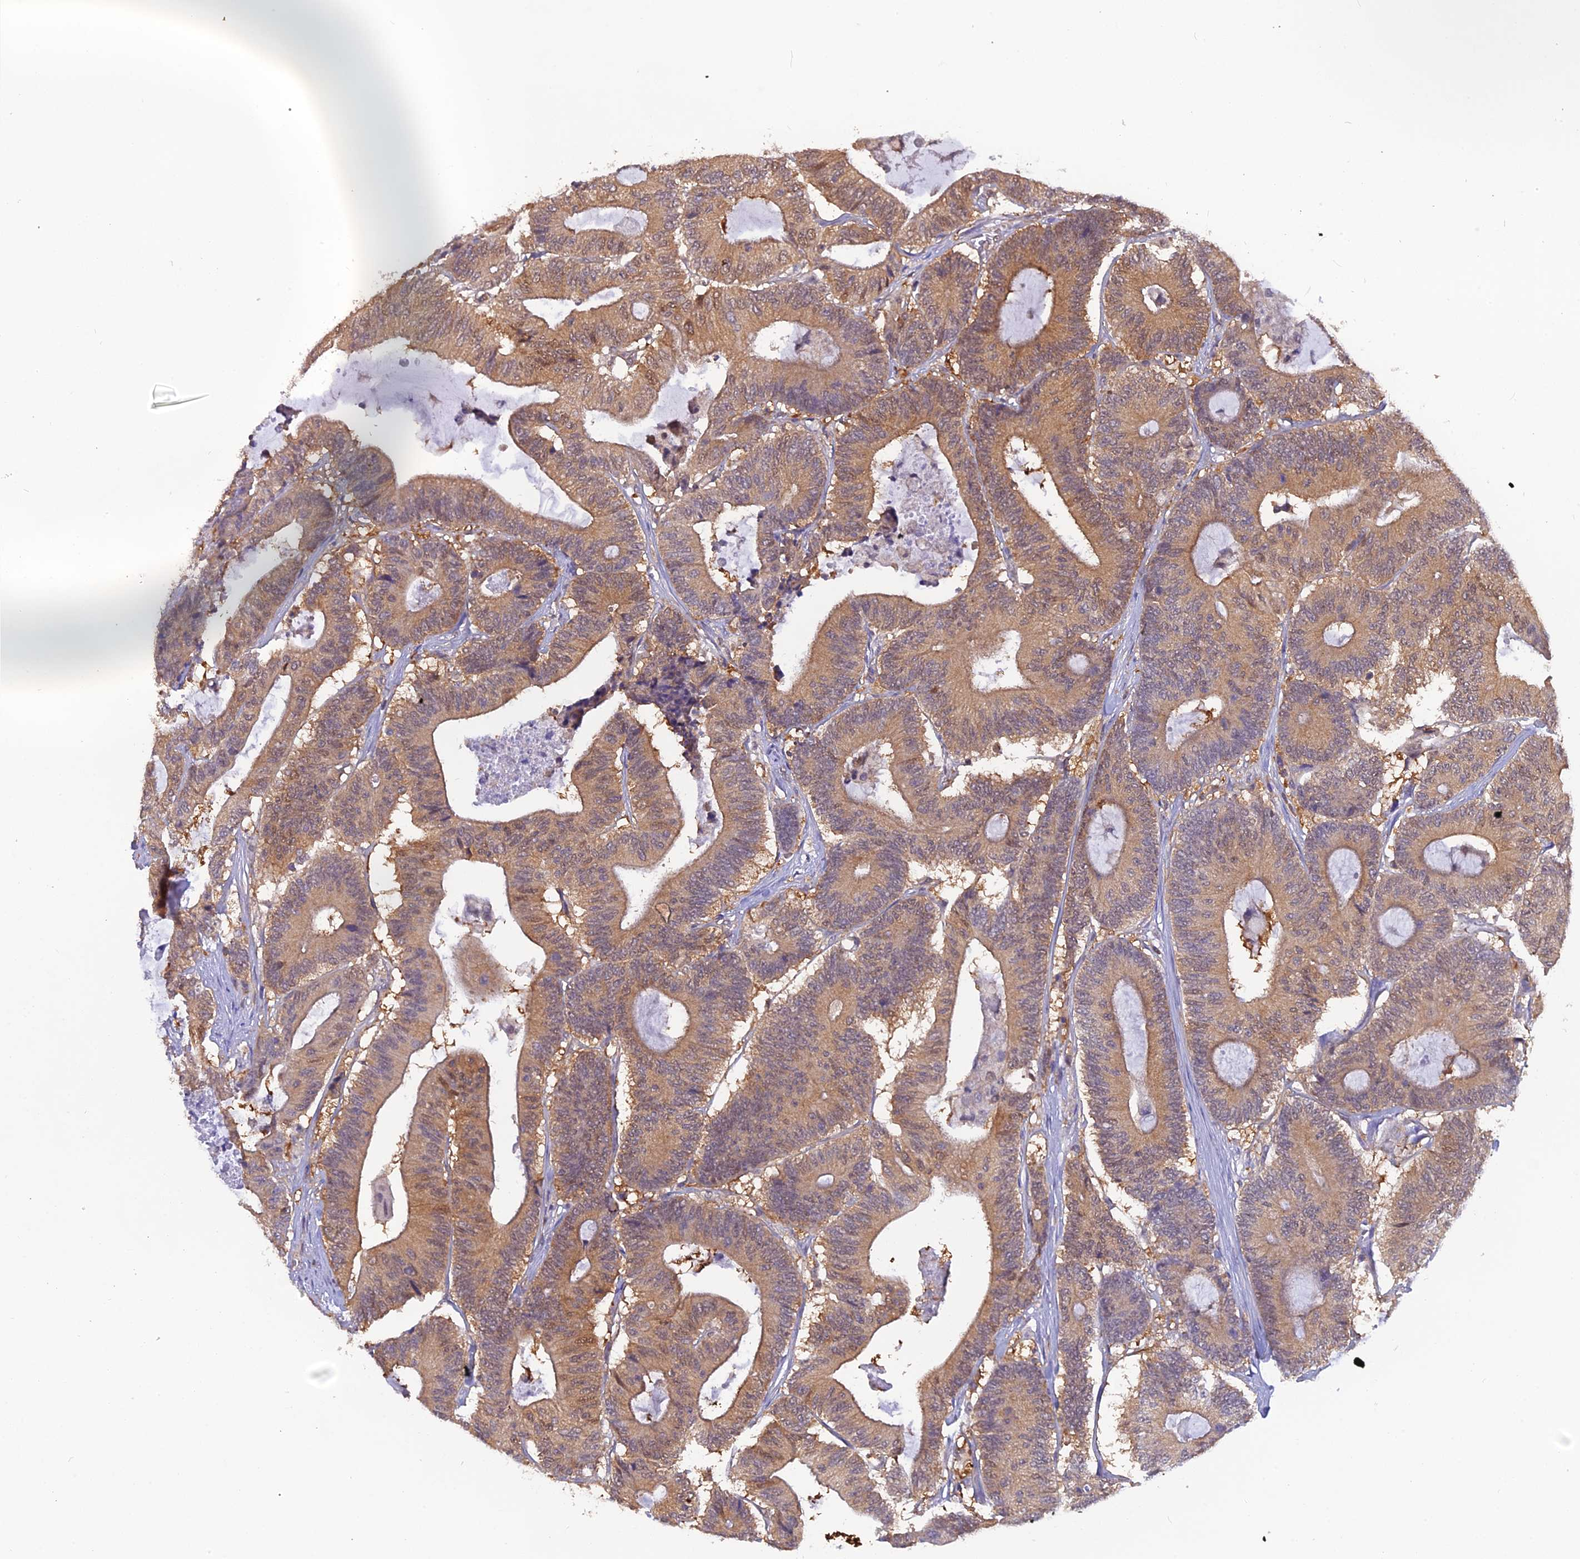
{"staining": {"intensity": "moderate", "quantity": ">75%", "location": "cytoplasmic/membranous,nuclear"}, "tissue": "colorectal cancer", "cell_type": "Tumor cells", "image_type": "cancer", "snomed": [{"axis": "morphology", "description": "Adenocarcinoma, NOS"}, {"axis": "topography", "description": "Colon"}], "caption": "Brown immunohistochemical staining in colorectal adenocarcinoma demonstrates moderate cytoplasmic/membranous and nuclear positivity in approximately >75% of tumor cells.", "gene": "HINT1", "patient": {"sex": "female", "age": 84}}